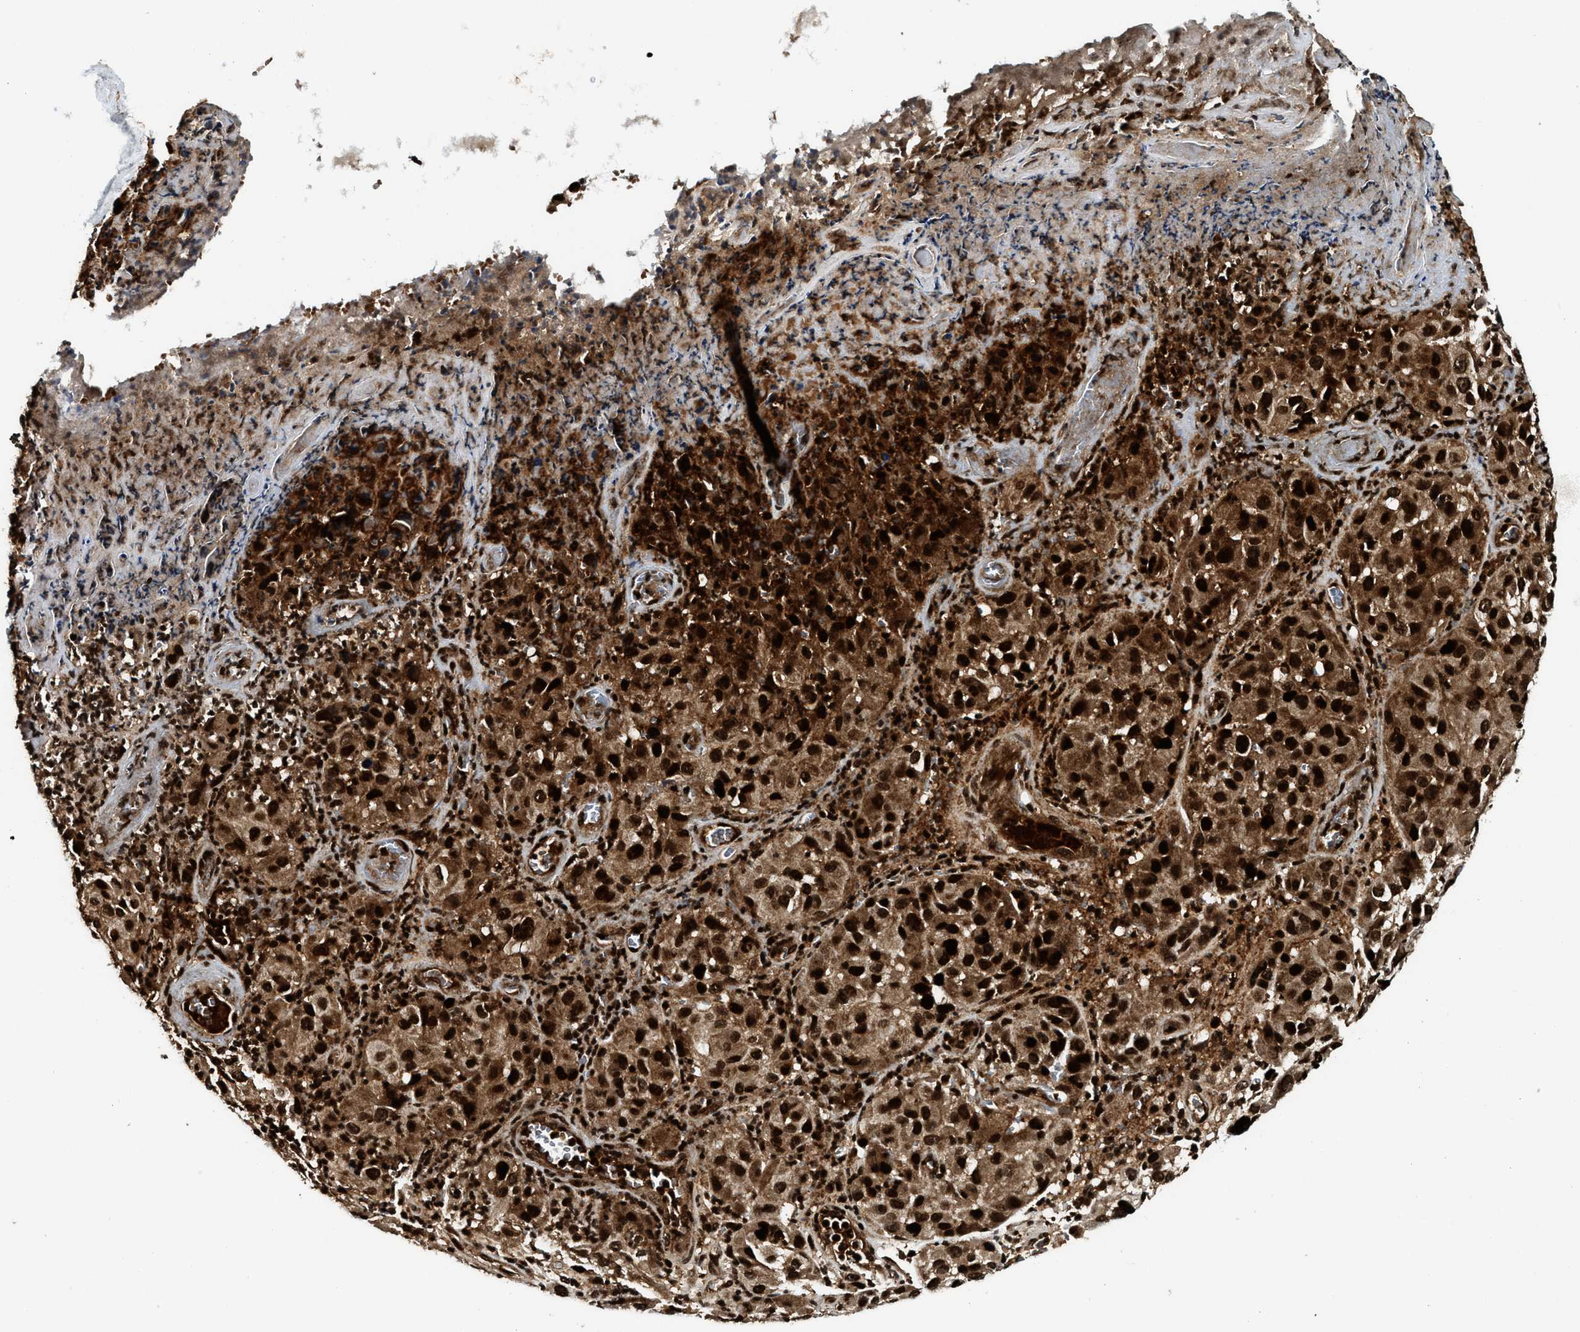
{"staining": {"intensity": "strong", "quantity": ">75%", "location": "cytoplasmic/membranous,nuclear"}, "tissue": "melanoma", "cell_type": "Tumor cells", "image_type": "cancer", "snomed": [{"axis": "morphology", "description": "Malignant melanoma, NOS"}, {"axis": "topography", "description": "Skin"}], "caption": "Protein expression analysis of human malignant melanoma reveals strong cytoplasmic/membranous and nuclear expression in approximately >75% of tumor cells.", "gene": "MDM2", "patient": {"sex": "female", "age": 21}}